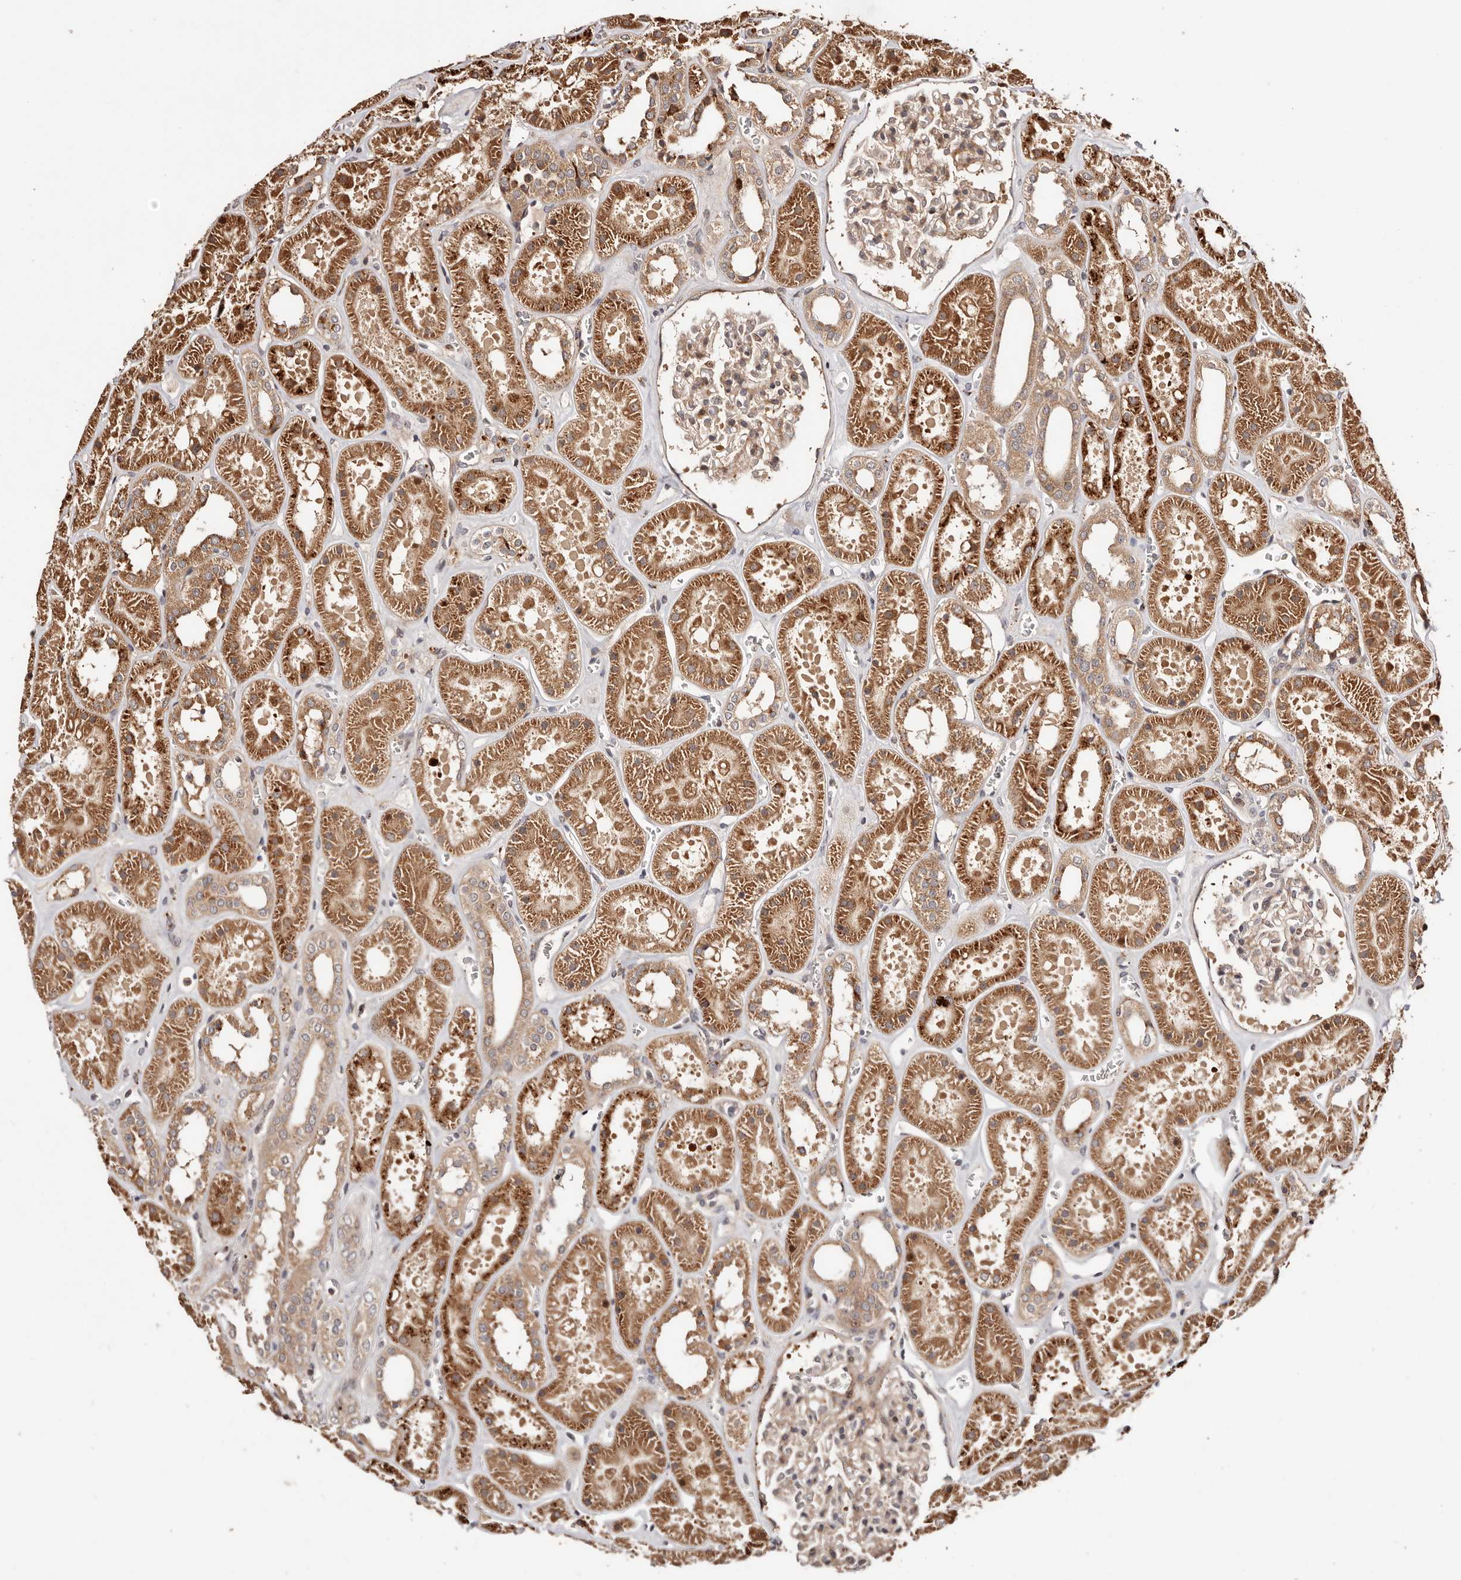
{"staining": {"intensity": "moderate", "quantity": ">75%", "location": "cytoplasmic/membranous"}, "tissue": "kidney", "cell_type": "Cells in glomeruli", "image_type": "normal", "snomed": [{"axis": "morphology", "description": "Normal tissue, NOS"}, {"axis": "topography", "description": "Kidney"}], "caption": "IHC histopathology image of normal kidney: kidney stained using IHC displays medium levels of moderate protein expression localized specifically in the cytoplasmic/membranous of cells in glomeruli, appearing as a cytoplasmic/membranous brown color.", "gene": "PTPN22", "patient": {"sex": "female", "age": 41}}